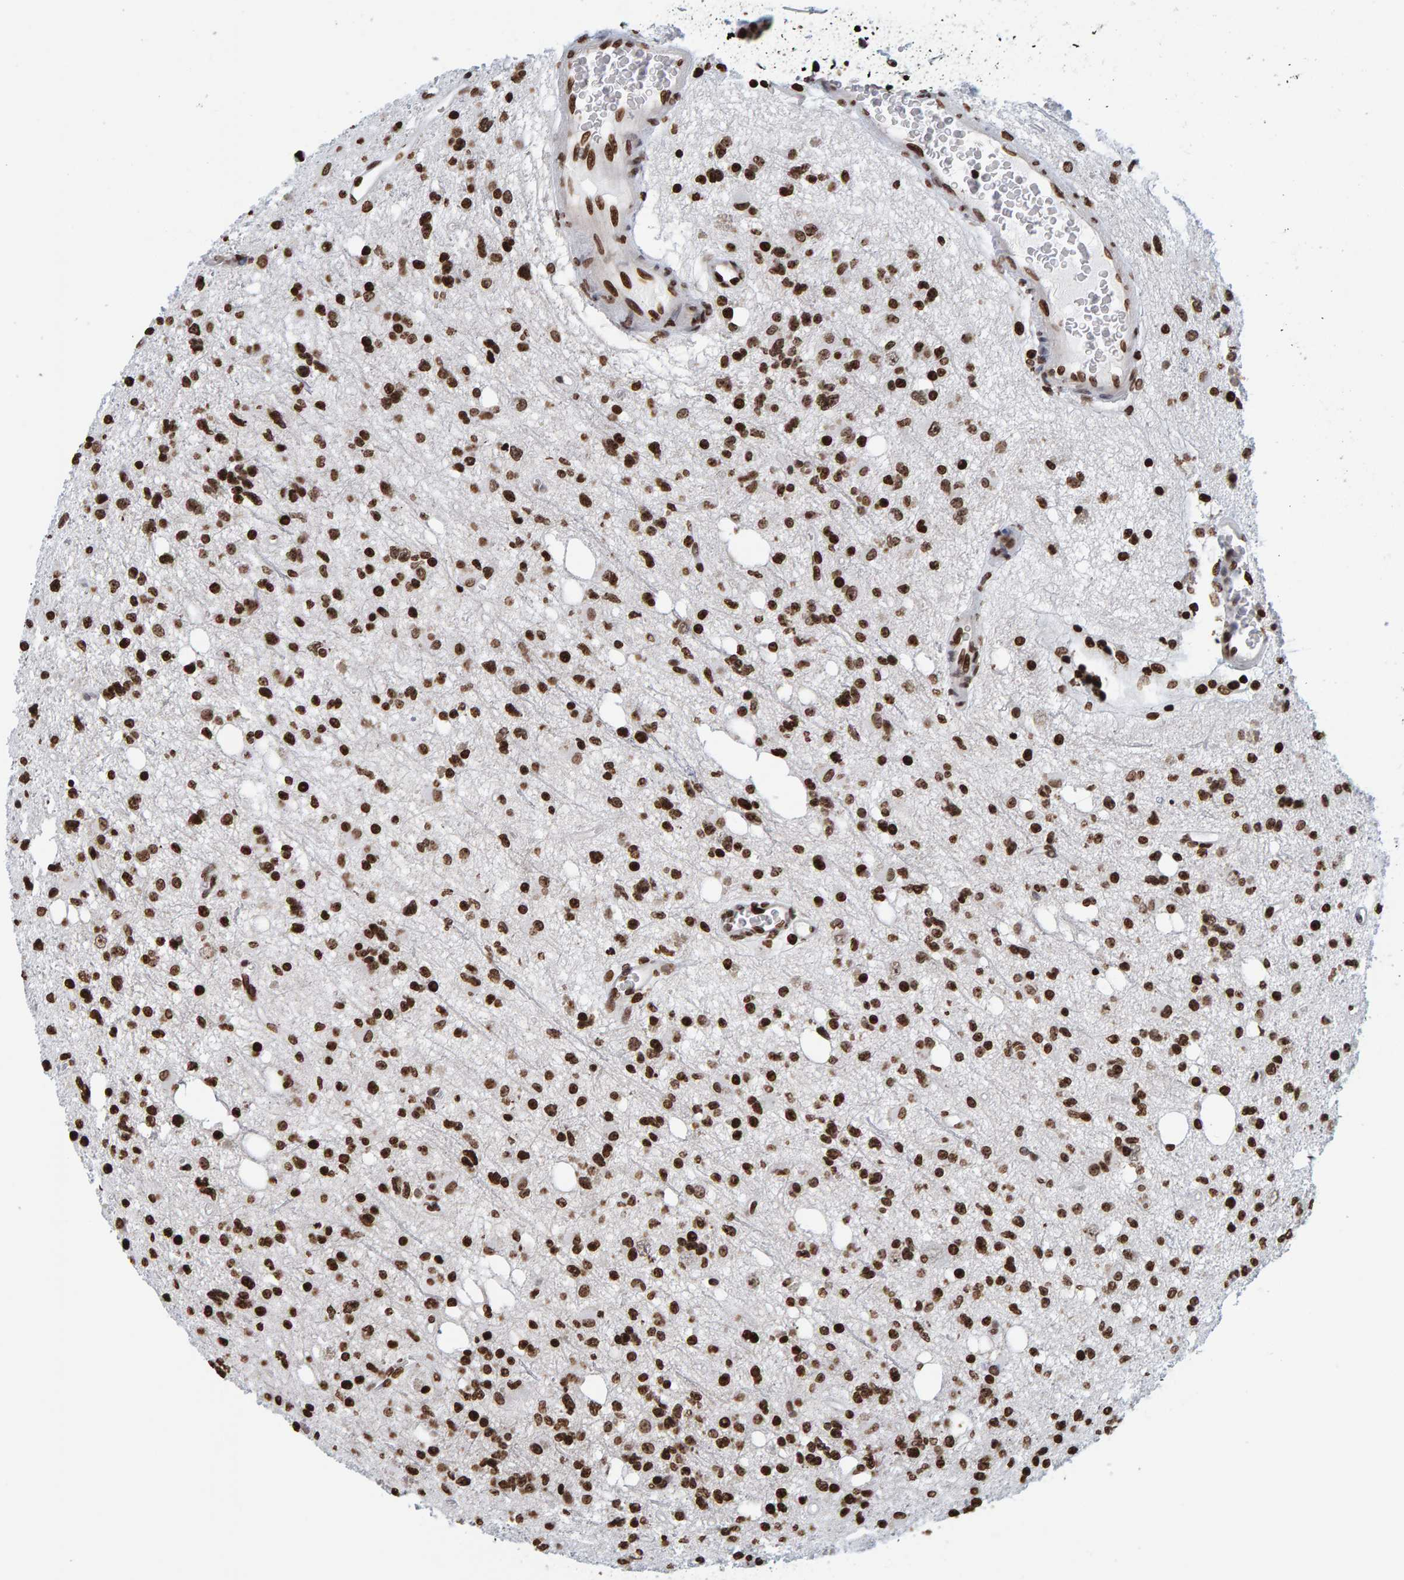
{"staining": {"intensity": "strong", "quantity": ">75%", "location": "nuclear"}, "tissue": "glioma", "cell_type": "Tumor cells", "image_type": "cancer", "snomed": [{"axis": "morphology", "description": "Glioma, malignant, High grade"}, {"axis": "topography", "description": "Brain"}], "caption": "High-magnification brightfield microscopy of glioma stained with DAB (3,3'-diaminobenzidine) (brown) and counterstained with hematoxylin (blue). tumor cells exhibit strong nuclear expression is seen in approximately>75% of cells.", "gene": "BRF2", "patient": {"sex": "female", "age": 62}}